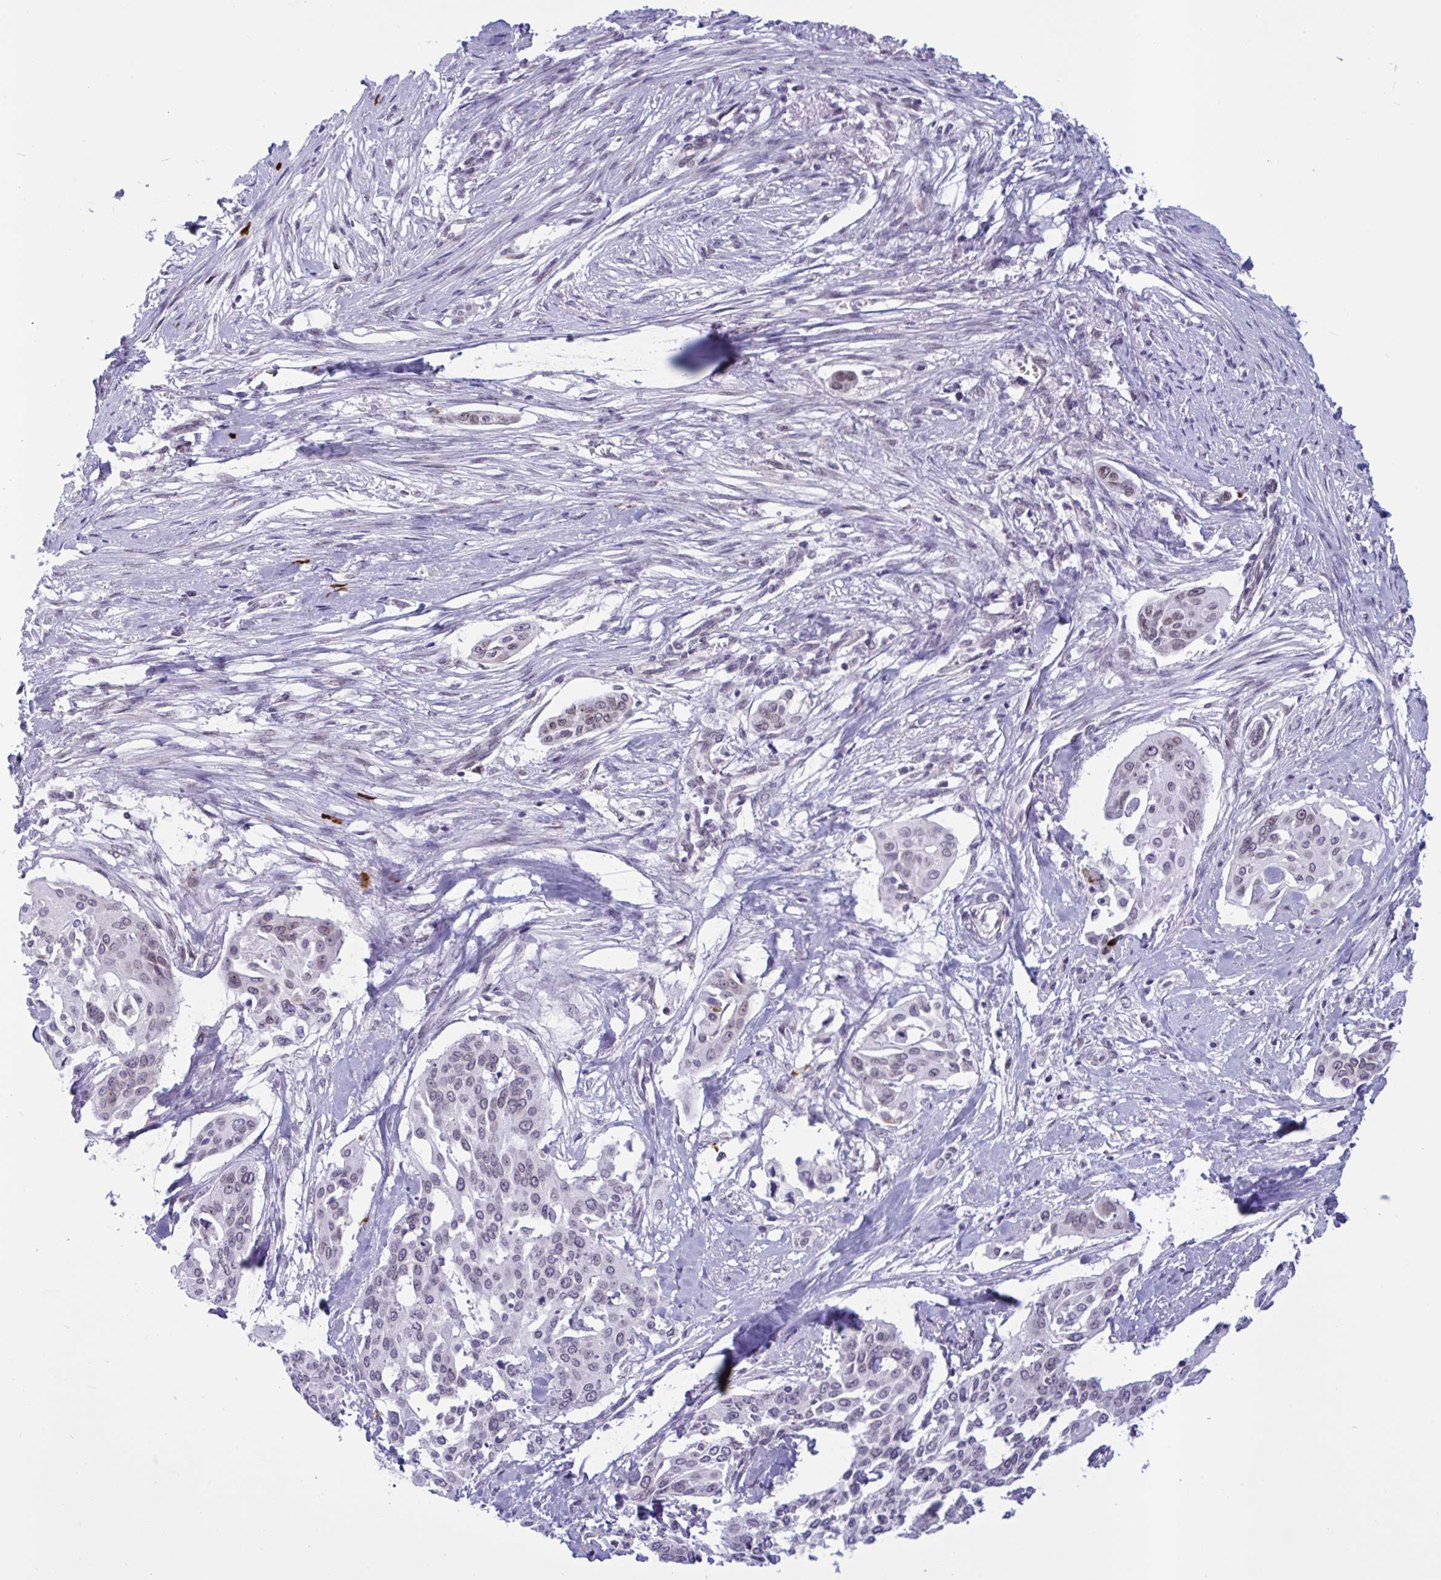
{"staining": {"intensity": "weak", "quantity": ">75%", "location": "nuclear"}, "tissue": "cervical cancer", "cell_type": "Tumor cells", "image_type": "cancer", "snomed": [{"axis": "morphology", "description": "Squamous cell carcinoma, NOS"}, {"axis": "topography", "description": "Cervix"}], "caption": "Immunohistochemical staining of cervical cancer demonstrates low levels of weak nuclear protein expression in approximately >75% of tumor cells.", "gene": "DOCK11", "patient": {"sex": "female", "age": 44}}